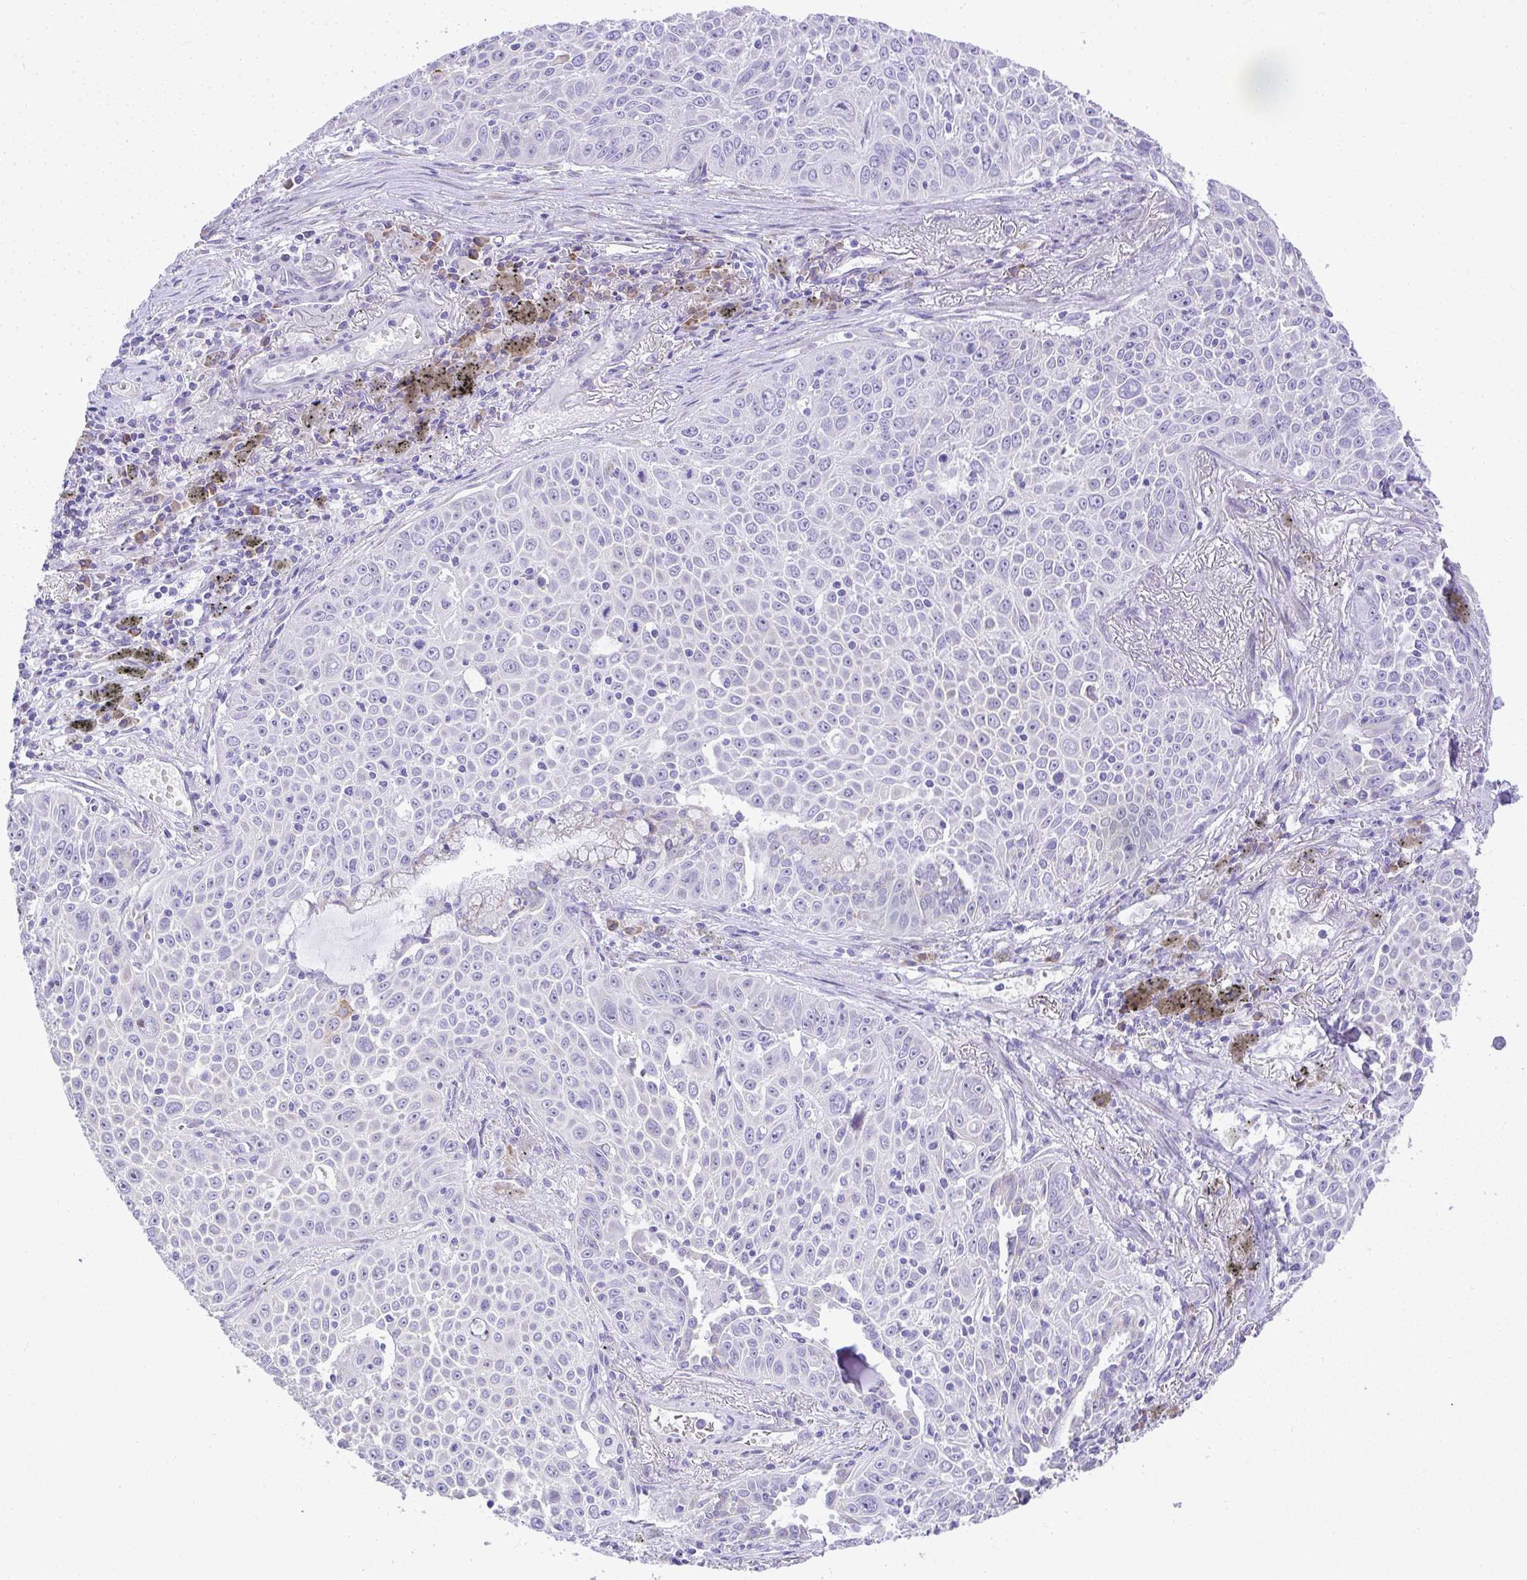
{"staining": {"intensity": "negative", "quantity": "none", "location": "none"}, "tissue": "lung cancer", "cell_type": "Tumor cells", "image_type": "cancer", "snomed": [{"axis": "morphology", "description": "Squamous cell carcinoma, NOS"}, {"axis": "morphology", "description": "Squamous cell carcinoma, metastatic, NOS"}, {"axis": "topography", "description": "Lymph node"}, {"axis": "topography", "description": "Lung"}], "caption": "A high-resolution image shows IHC staining of lung squamous cell carcinoma, which demonstrates no significant staining in tumor cells.", "gene": "ADRA2C", "patient": {"sex": "female", "age": 62}}